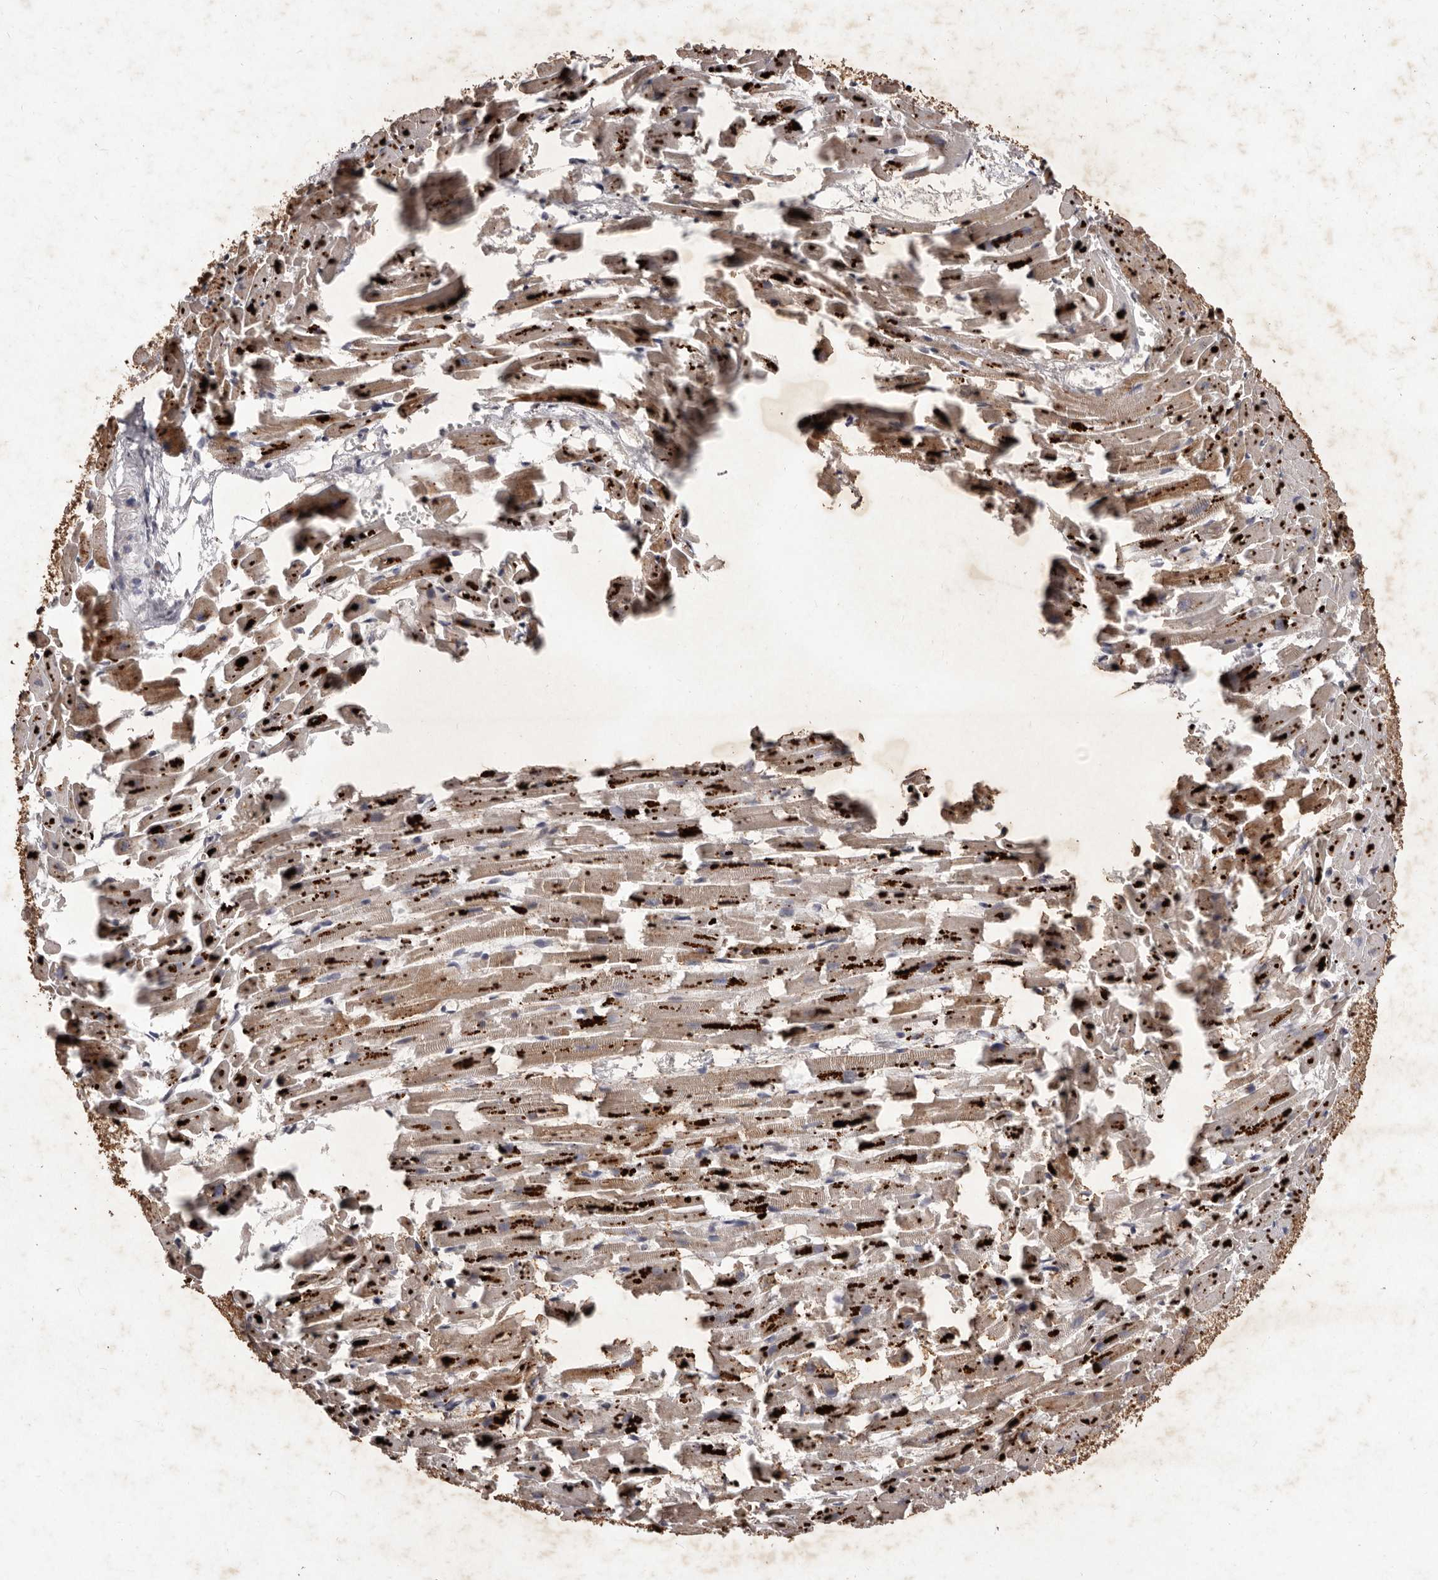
{"staining": {"intensity": "moderate", "quantity": ">75%", "location": "cytoplasmic/membranous"}, "tissue": "heart muscle", "cell_type": "Cardiomyocytes", "image_type": "normal", "snomed": [{"axis": "morphology", "description": "Normal tissue, NOS"}, {"axis": "topography", "description": "Heart"}], "caption": "A medium amount of moderate cytoplasmic/membranous expression is identified in about >75% of cardiomyocytes in benign heart muscle.", "gene": "CXCL14", "patient": {"sex": "female", "age": 64}}